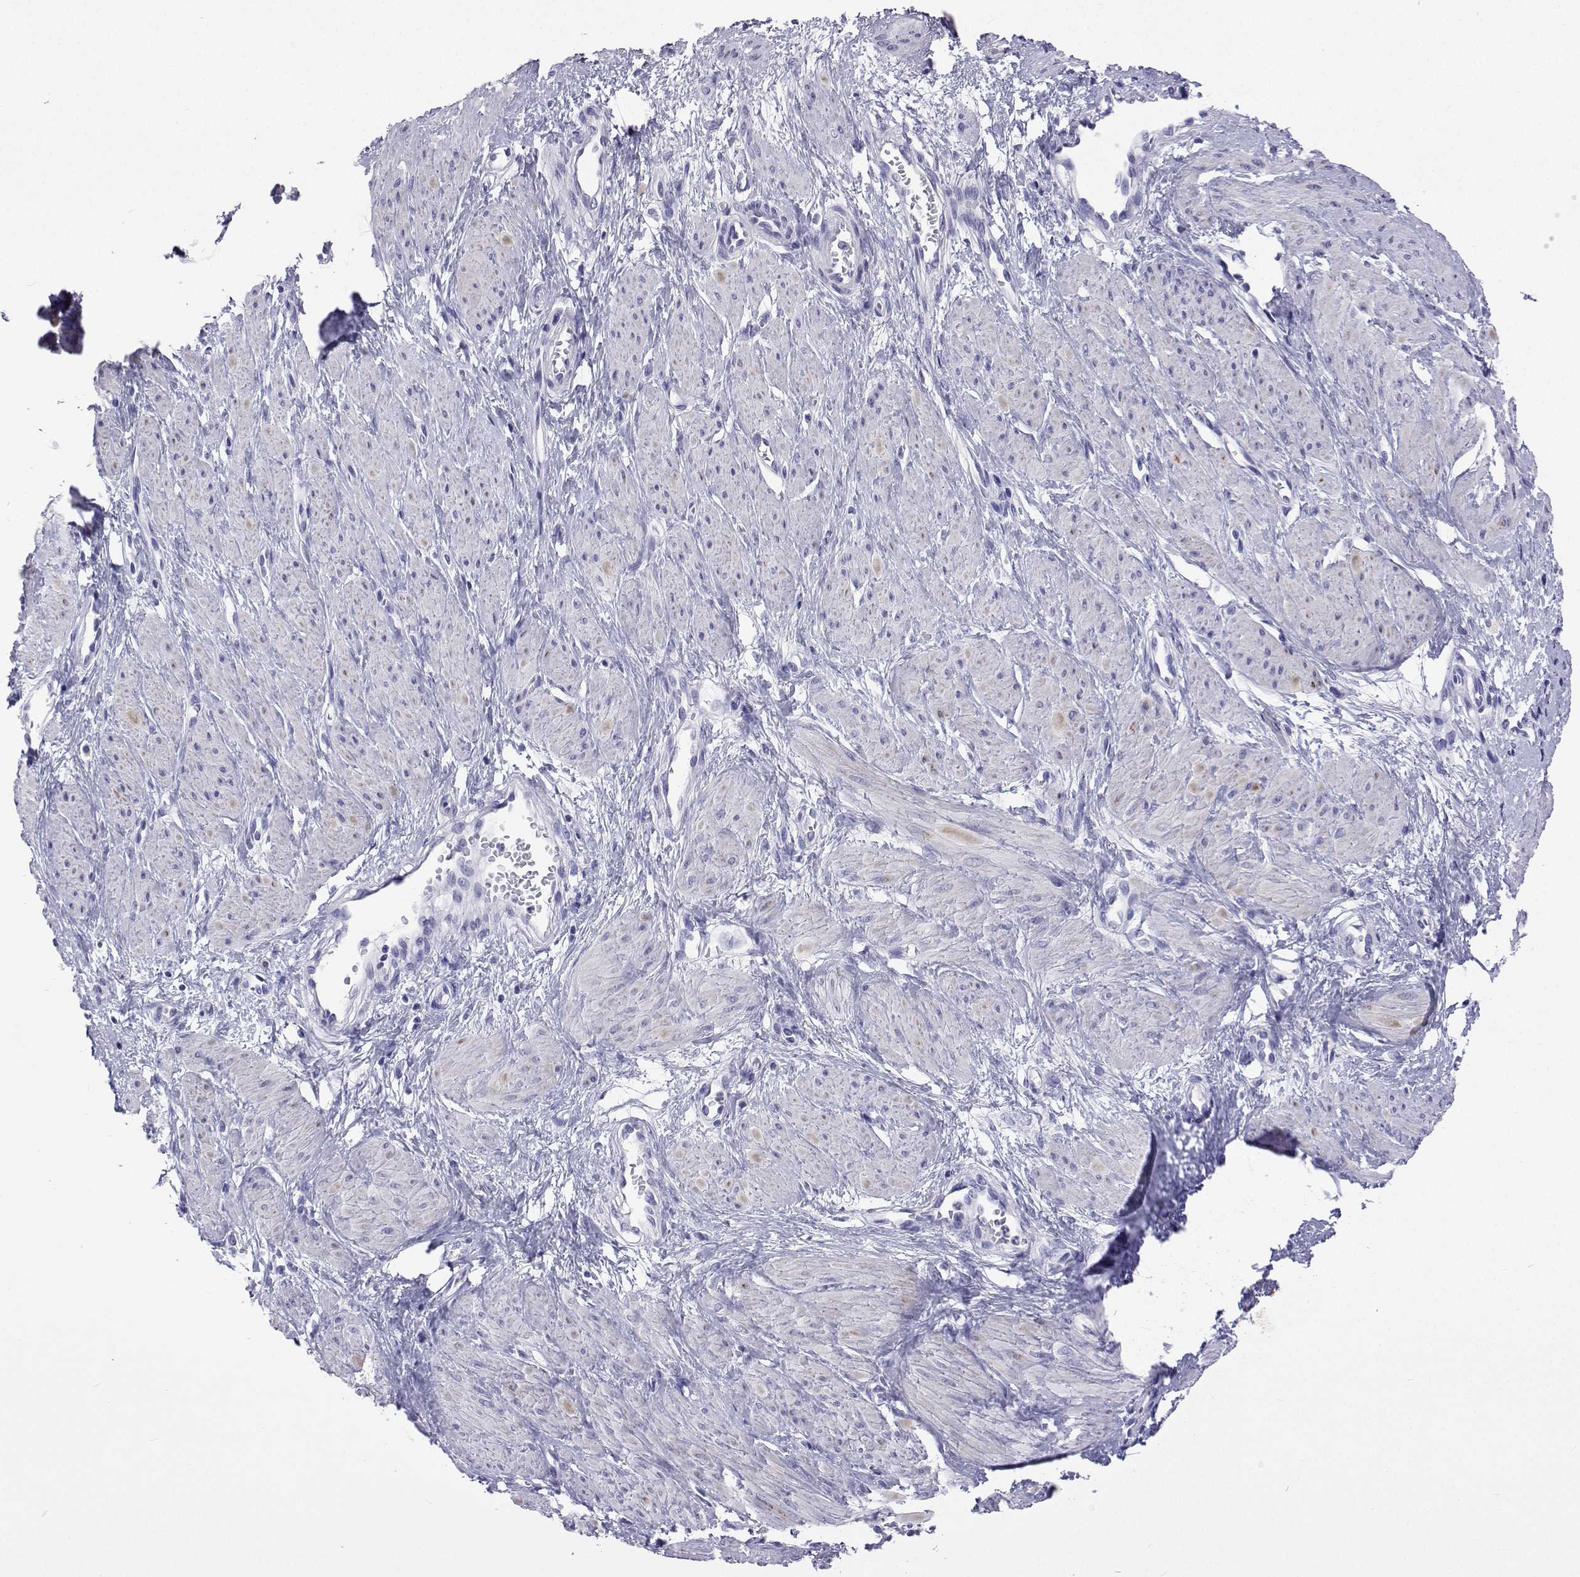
{"staining": {"intensity": "negative", "quantity": "none", "location": "none"}, "tissue": "smooth muscle", "cell_type": "Smooth muscle cells", "image_type": "normal", "snomed": [{"axis": "morphology", "description": "Normal tissue, NOS"}, {"axis": "topography", "description": "Smooth muscle"}, {"axis": "topography", "description": "Uterus"}], "caption": "This is an immunohistochemistry micrograph of benign smooth muscle. There is no staining in smooth muscle cells.", "gene": "UMODL1", "patient": {"sex": "female", "age": 39}}